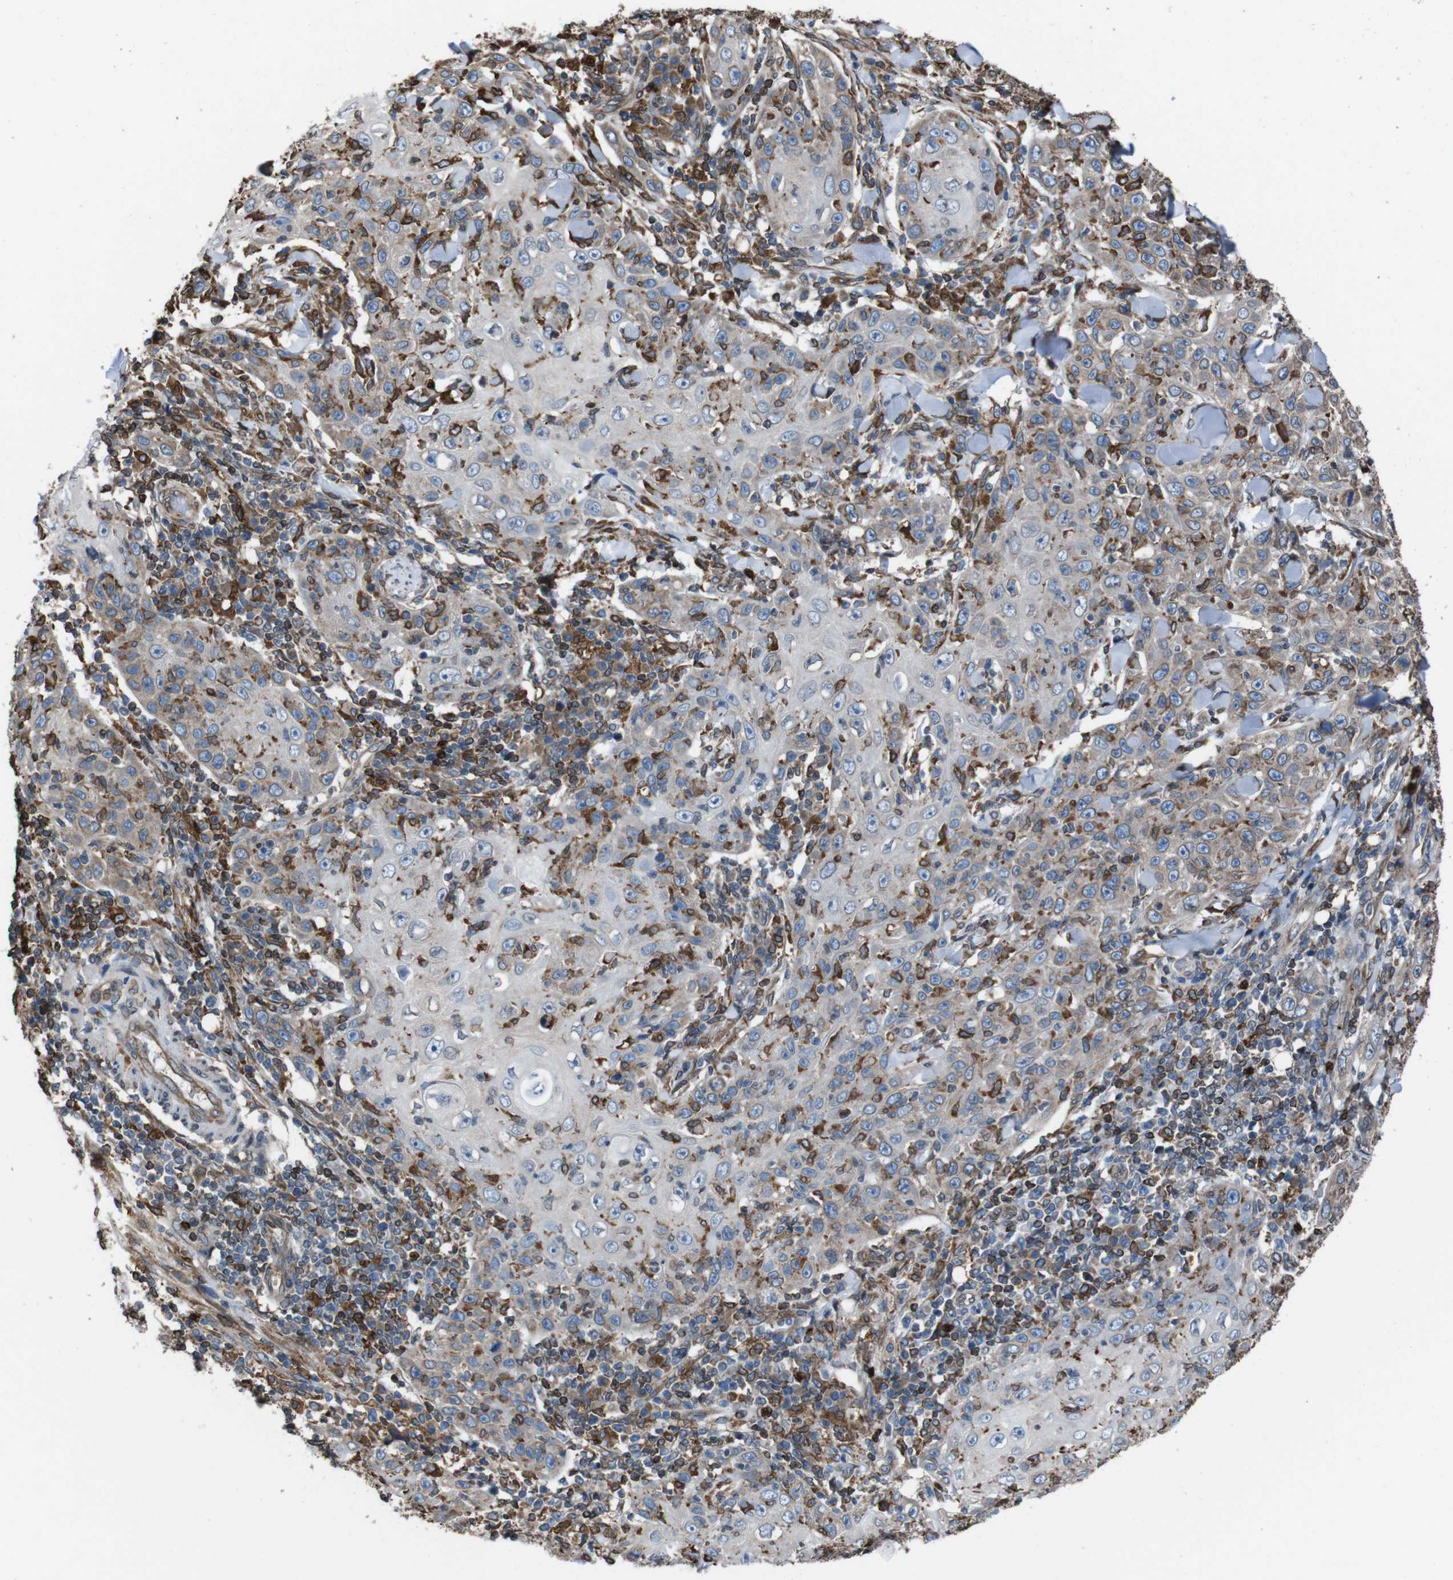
{"staining": {"intensity": "weak", "quantity": "25%-75%", "location": "cytoplasmic/membranous"}, "tissue": "skin cancer", "cell_type": "Tumor cells", "image_type": "cancer", "snomed": [{"axis": "morphology", "description": "Squamous cell carcinoma, NOS"}, {"axis": "topography", "description": "Skin"}], "caption": "Skin squamous cell carcinoma stained for a protein (brown) reveals weak cytoplasmic/membranous positive positivity in about 25%-75% of tumor cells.", "gene": "APMAP", "patient": {"sex": "female", "age": 88}}